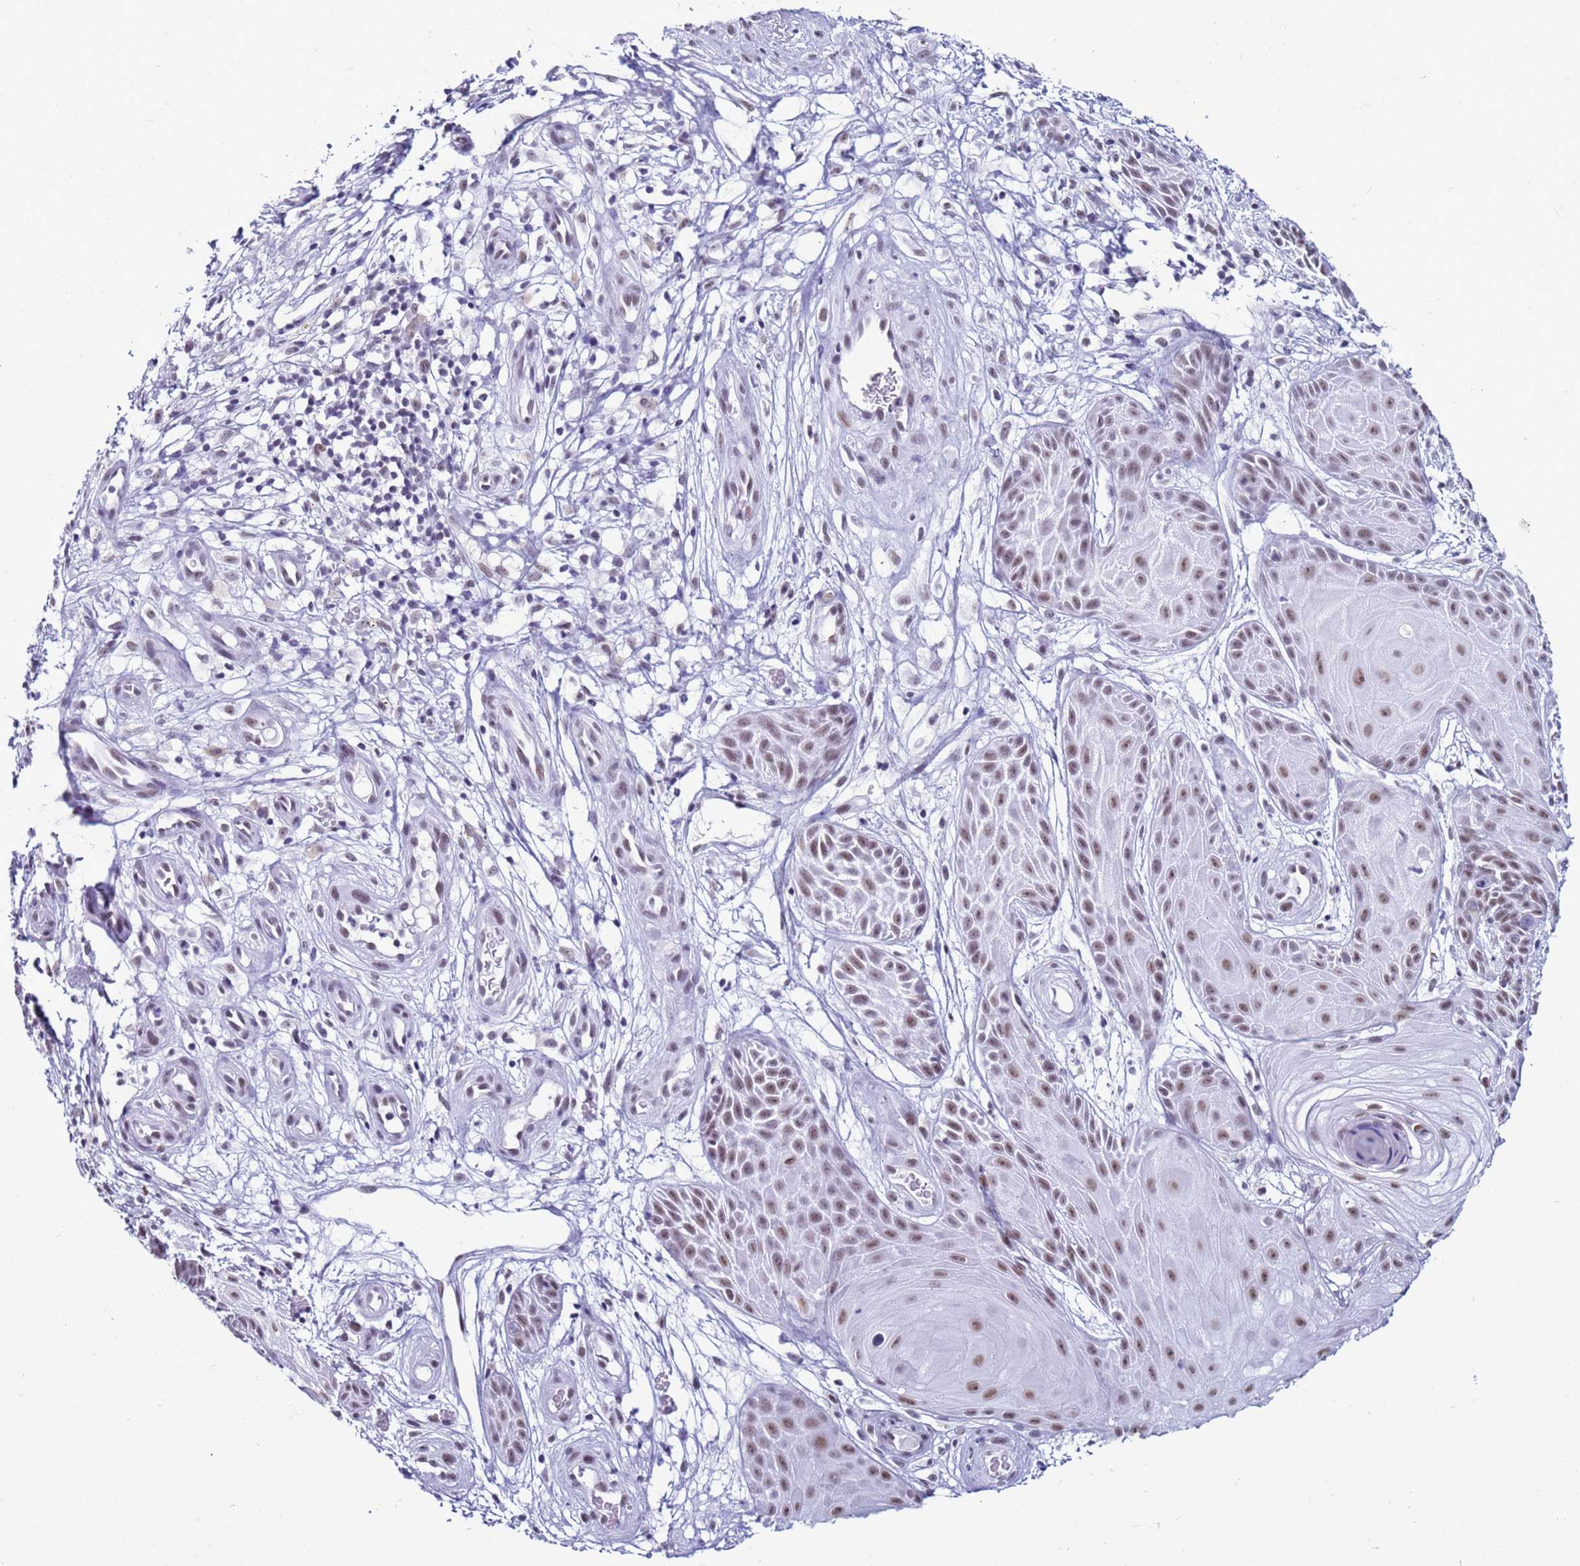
{"staining": {"intensity": "moderate", "quantity": ">75%", "location": "nuclear"}, "tissue": "skin cancer", "cell_type": "Tumor cells", "image_type": "cancer", "snomed": [{"axis": "morphology", "description": "Basal cell carcinoma"}, {"axis": "topography", "description": "Skin"}], "caption": "DAB immunohistochemical staining of human basal cell carcinoma (skin) displays moderate nuclear protein staining in about >75% of tumor cells. The staining was performed using DAB to visualize the protein expression in brown, while the nuclei were stained in blue with hematoxylin (Magnification: 20x).", "gene": "DHX15", "patient": {"sex": "male", "age": 89}}